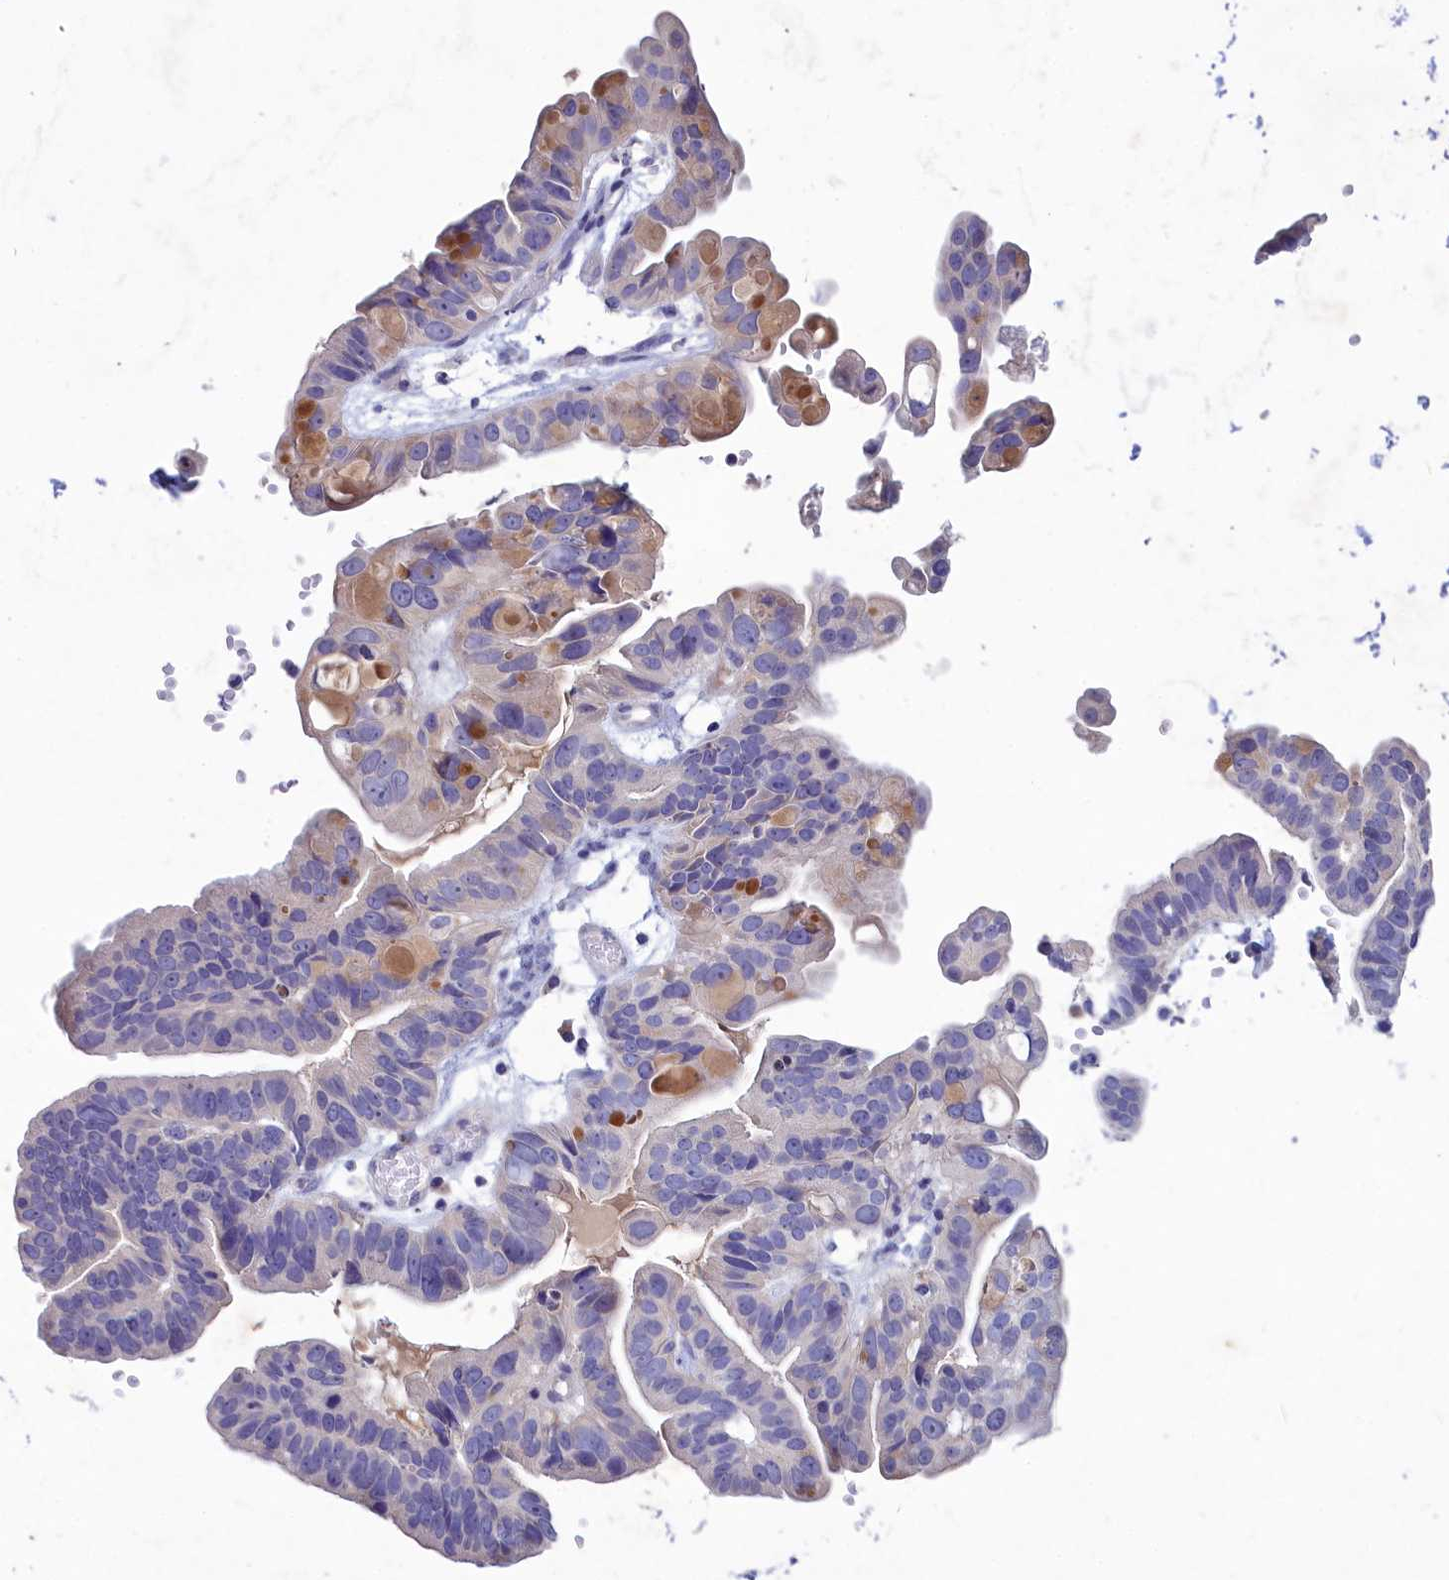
{"staining": {"intensity": "moderate", "quantity": "<25%", "location": "cytoplasmic/membranous"}, "tissue": "ovarian cancer", "cell_type": "Tumor cells", "image_type": "cancer", "snomed": [{"axis": "morphology", "description": "Cystadenocarcinoma, serous, NOS"}, {"axis": "topography", "description": "Ovary"}], "caption": "Human ovarian cancer (serous cystadenocarcinoma) stained with a brown dye demonstrates moderate cytoplasmic/membranous positive staining in approximately <25% of tumor cells.", "gene": "DEFB119", "patient": {"sex": "female", "age": 56}}